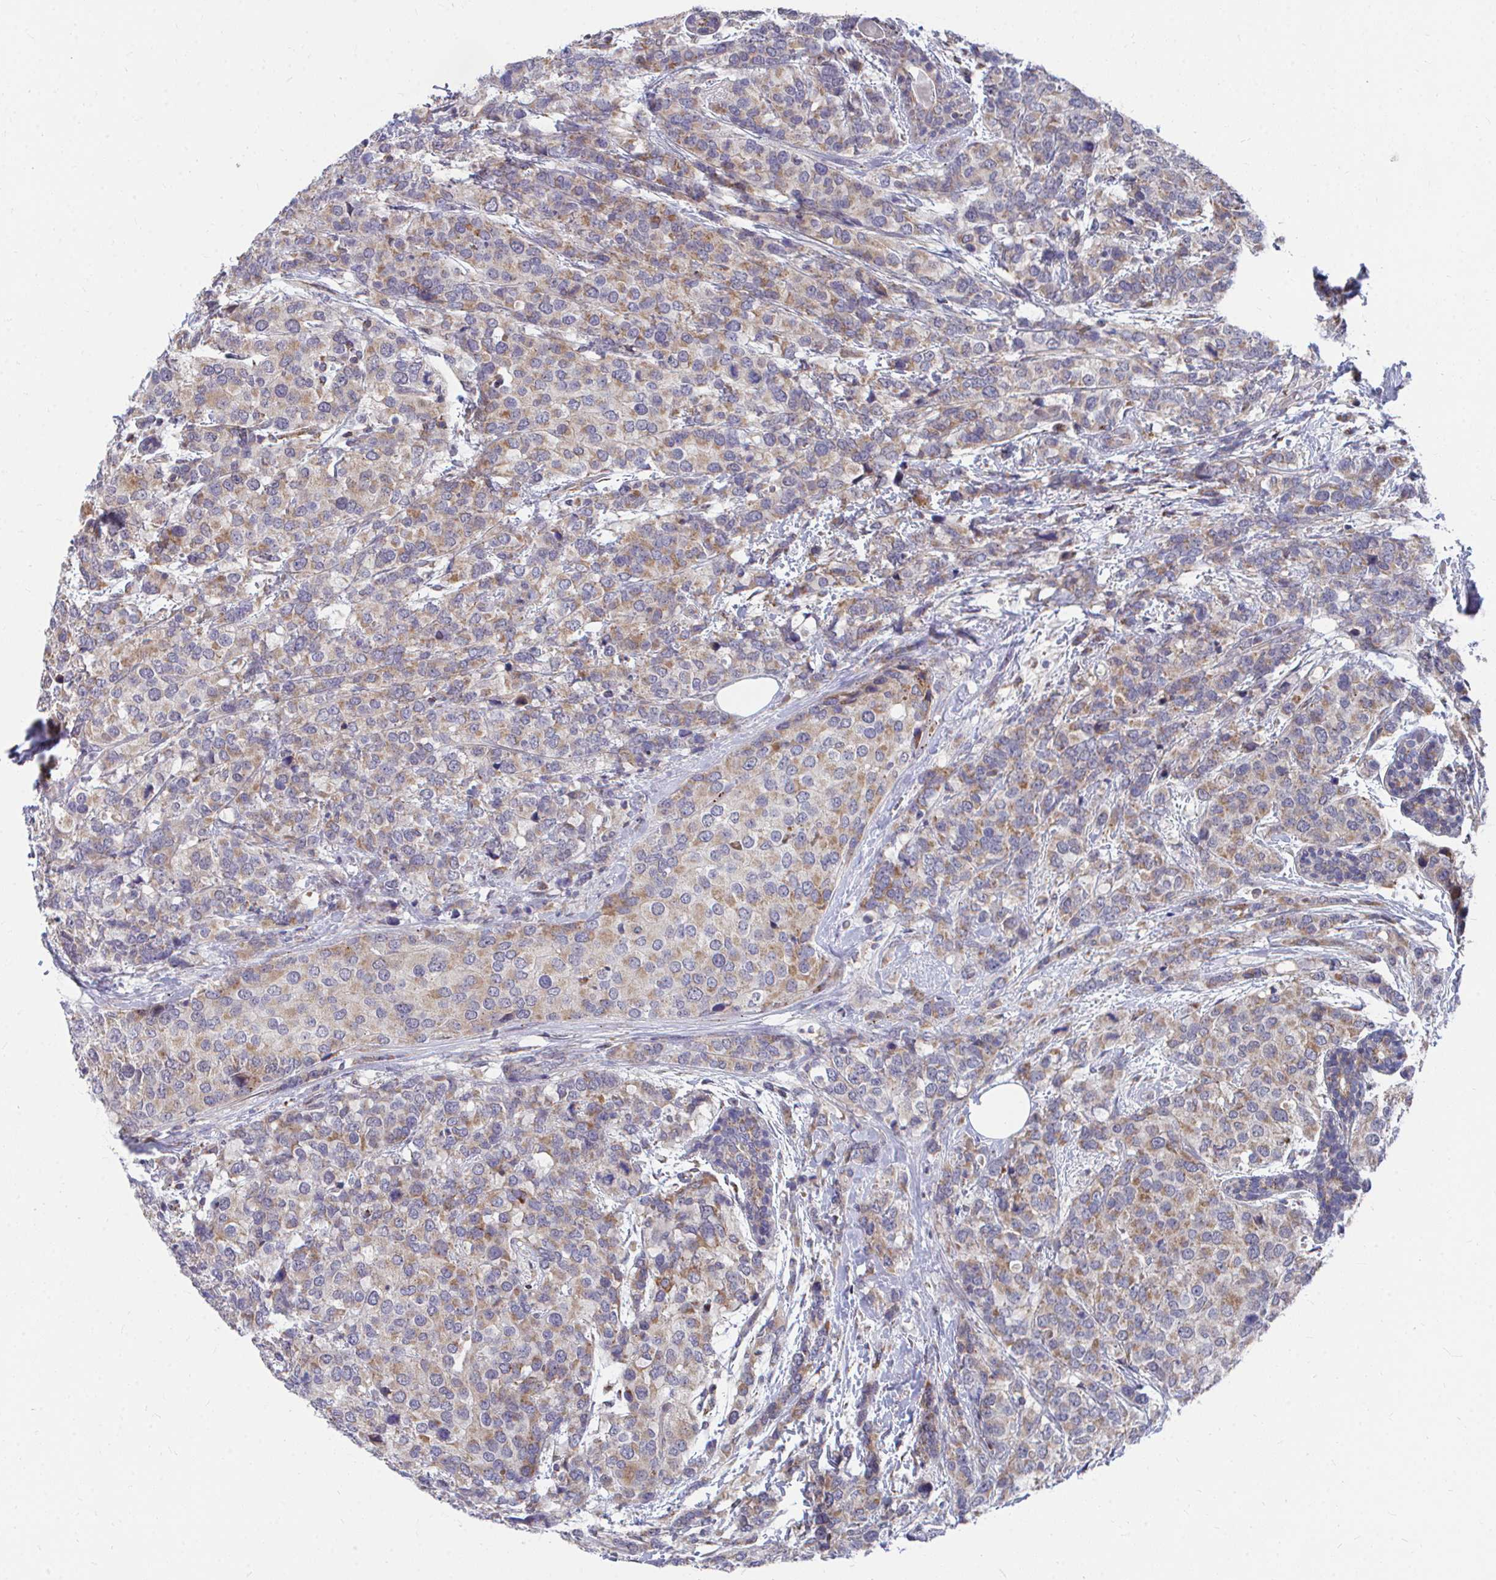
{"staining": {"intensity": "moderate", "quantity": "25%-75%", "location": "cytoplasmic/membranous"}, "tissue": "breast cancer", "cell_type": "Tumor cells", "image_type": "cancer", "snomed": [{"axis": "morphology", "description": "Lobular carcinoma"}, {"axis": "topography", "description": "Breast"}], "caption": "Immunohistochemical staining of breast cancer shows moderate cytoplasmic/membranous protein staining in approximately 25%-75% of tumor cells.", "gene": "PEX3", "patient": {"sex": "female", "age": 59}}